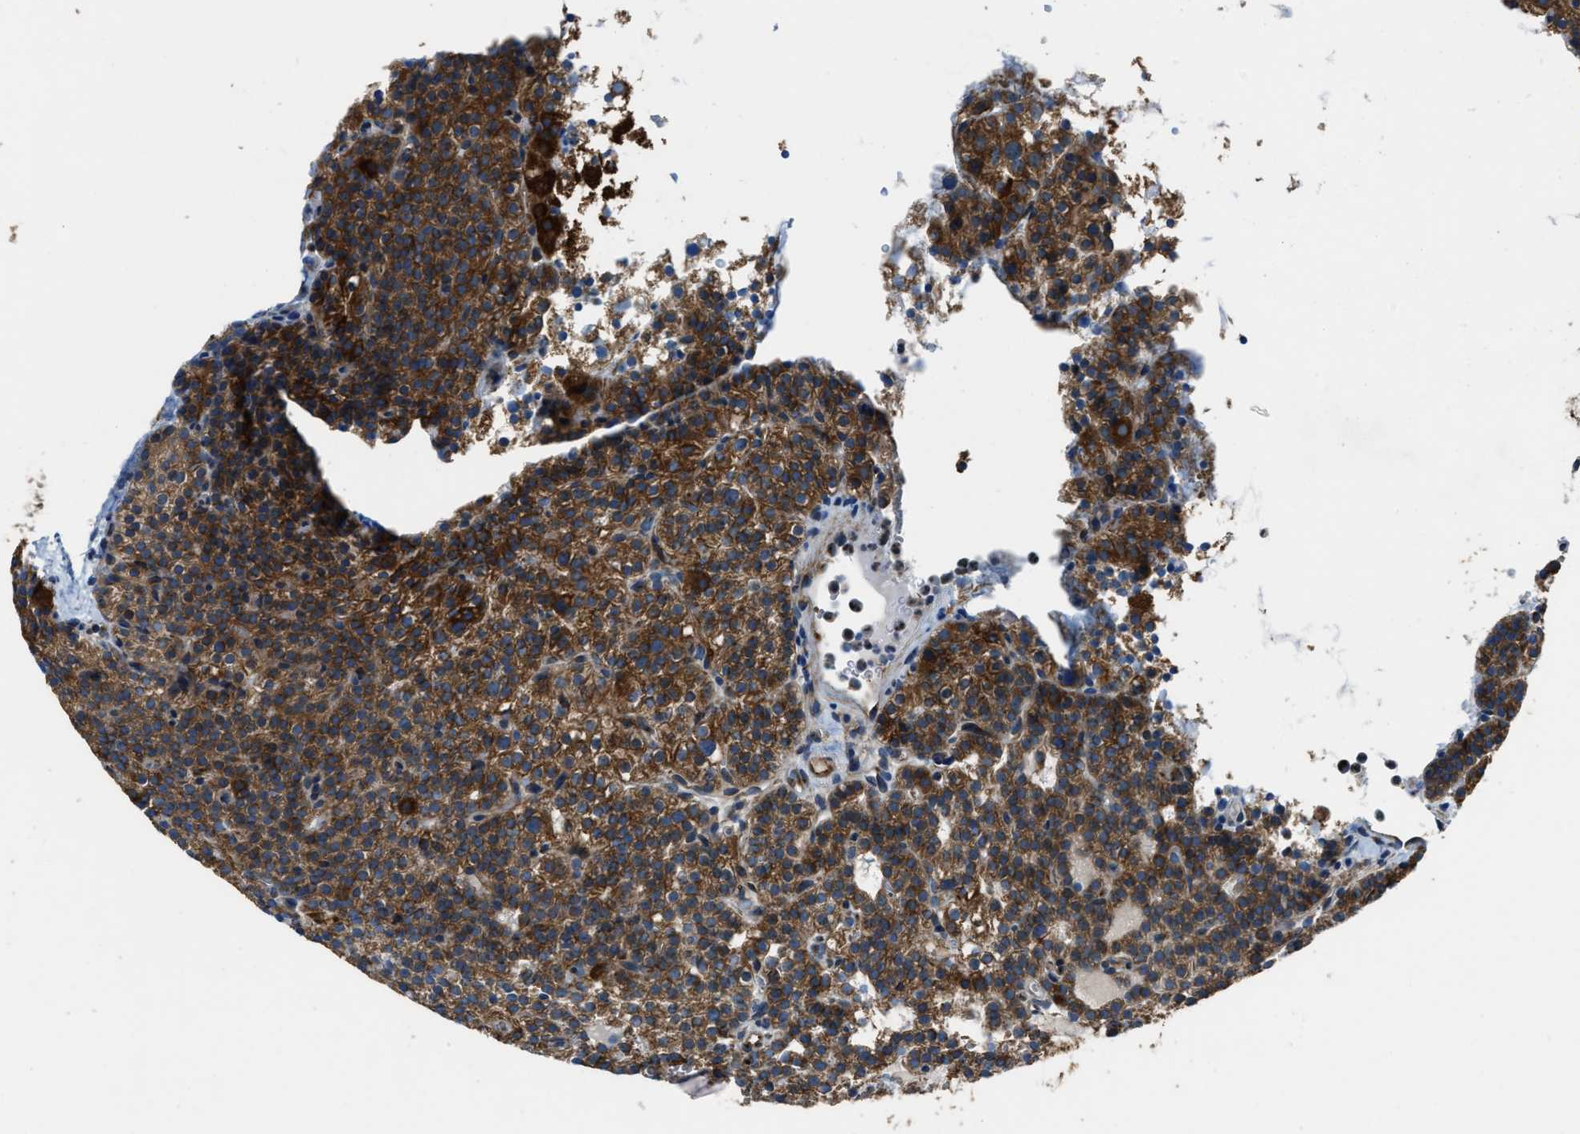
{"staining": {"intensity": "strong", "quantity": ">75%", "location": "cytoplasmic/membranous"}, "tissue": "parathyroid gland", "cell_type": "Glandular cells", "image_type": "normal", "snomed": [{"axis": "morphology", "description": "Normal tissue, NOS"}, {"axis": "morphology", "description": "Adenoma, NOS"}, {"axis": "topography", "description": "Parathyroid gland"}], "caption": "Protein staining of benign parathyroid gland reveals strong cytoplasmic/membranous expression in about >75% of glandular cells. (DAB (3,3'-diaminobenzidine) IHC, brown staining for protein, blue staining for nuclei).", "gene": "SLC25A11", "patient": {"sex": "female", "age": 74}}